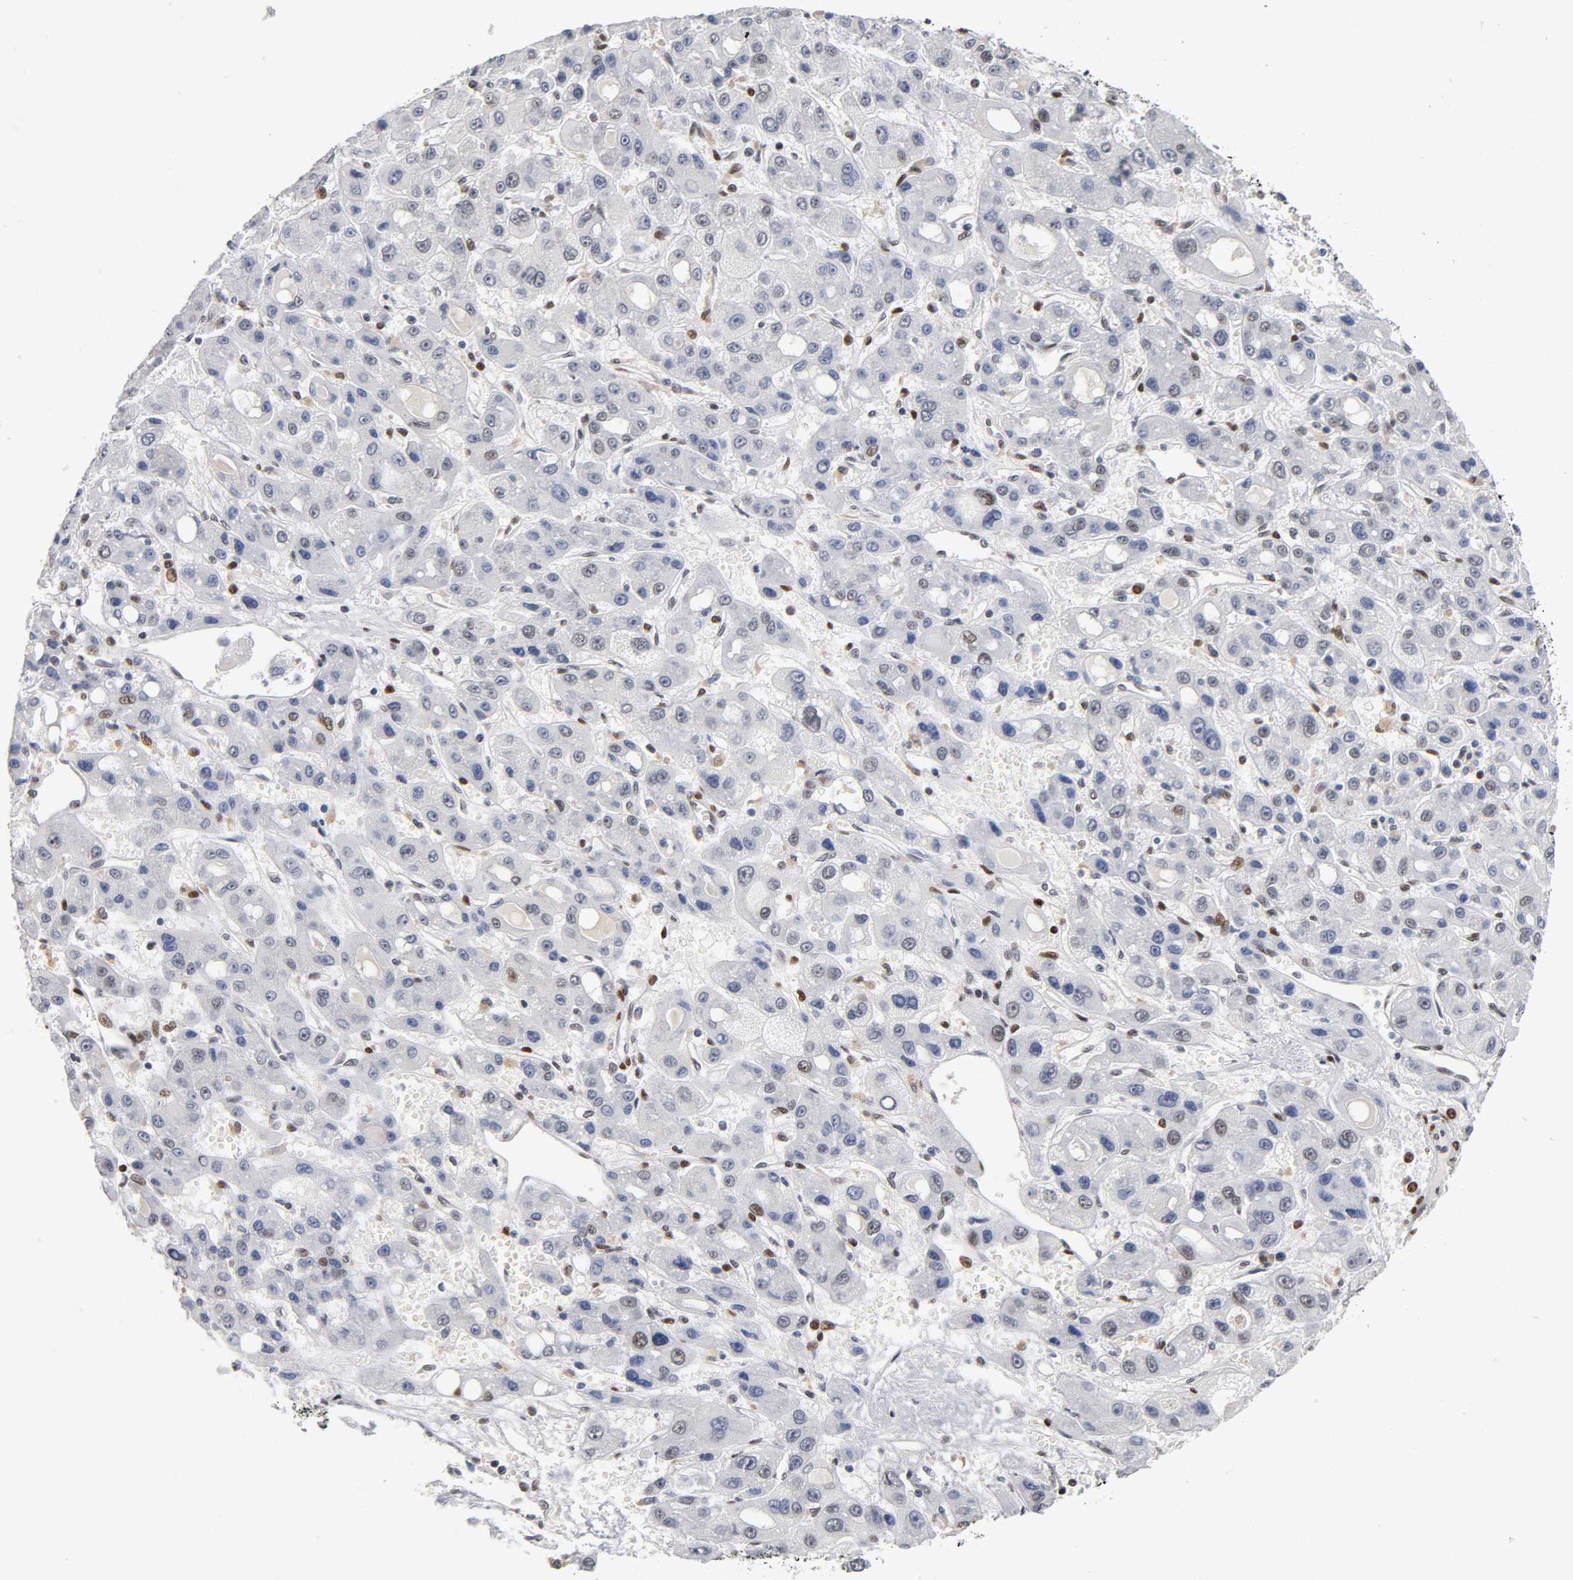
{"staining": {"intensity": "weak", "quantity": "<25%", "location": "nuclear"}, "tissue": "liver cancer", "cell_type": "Tumor cells", "image_type": "cancer", "snomed": [{"axis": "morphology", "description": "Carcinoma, Hepatocellular, NOS"}, {"axis": "topography", "description": "Liver"}], "caption": "An immunohistochemistry (IHC) image of hepatocellular carcinoma (liver) is shown. There is no staining in tumor cells of hepatocellular carcinoma (liver). (DAB immunohistochemistry (IHC) visualized using brightfield microscopy, high magnification).", "gene": "SP3", "patient": {"sex": "male", "age": 55}}